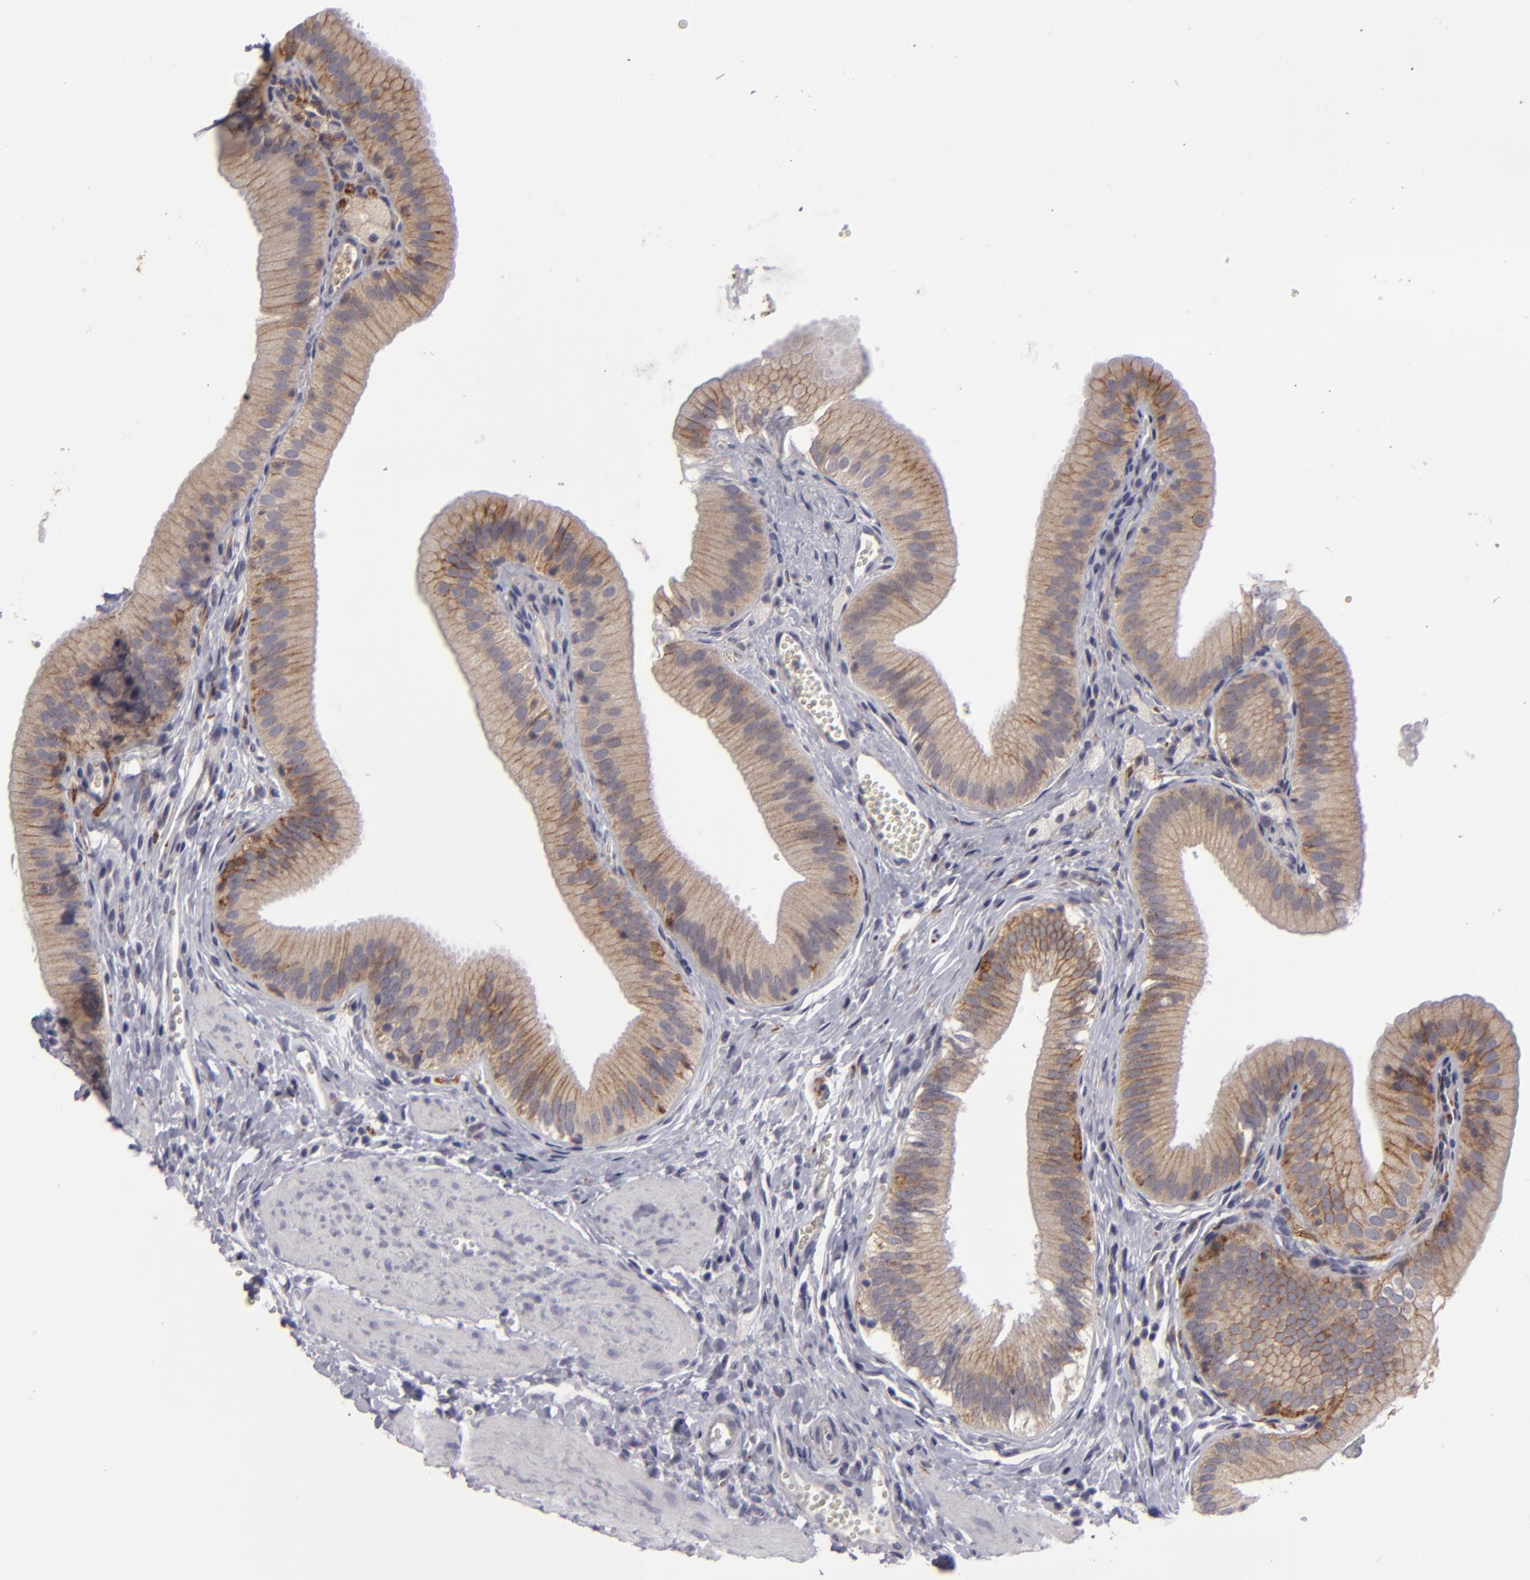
{"staining": {"intensity": "moderate", "quantity": ">75%", "location": "cytoplasmic/membranous"}, "tissue": "gallbladder", "cell_type": "Glandular cells", "image_type": "normal", "snomed": [{"axis": "morphology", "description": "Normal tissue, NOS"}, {"axis": "topography", "description": "Gallbladder"}], "caption": "A histopathology image showing moderate cytoplasmic/membranous positivity in approximately >75% of glandular cells in normal gallbladder, as visualized by brown immunohistochemical staining.", "gene": "ALCAM", "patient": {"sex": "female", "age": 24}}